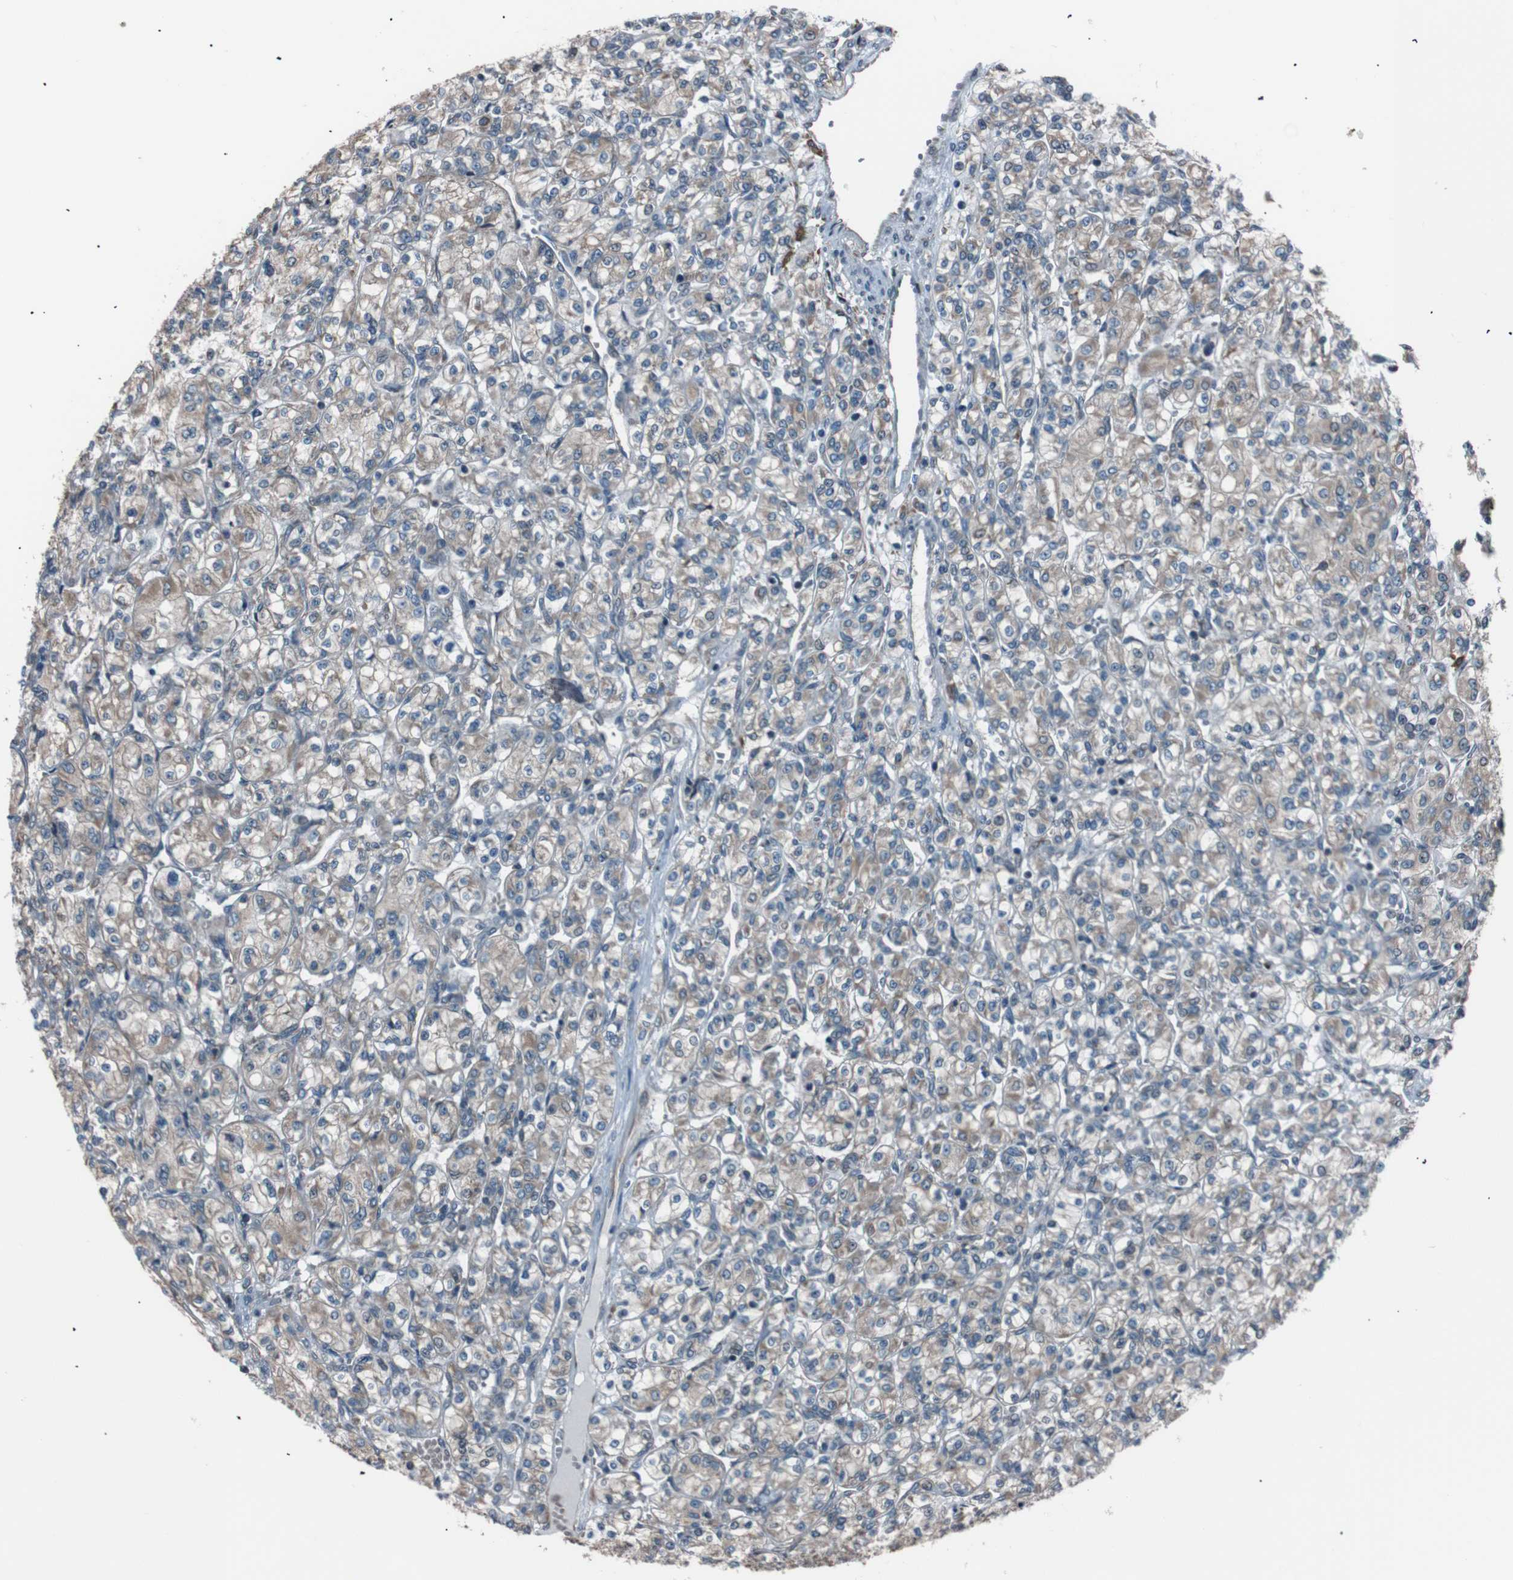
{"staining": {"intensity": "moderate", "quantity": ">75%", "location": "cytoplasmic/membranous"}, "tissue": "renal cancer", "cell_type": "Tumor cells", "image_type": "cancer", "snomed": [{"axis": "morphology", "description": "Adenocarcinoma, NOS"}, {"axis": "topography", "description": "Kidney"}], "caption": "Human renal adenocarcinoma stained with a protein marker shows moderate staining in tumor cells.", "gene": "SIGMAR1", "patient": {"sex": "male", "age": 77}}